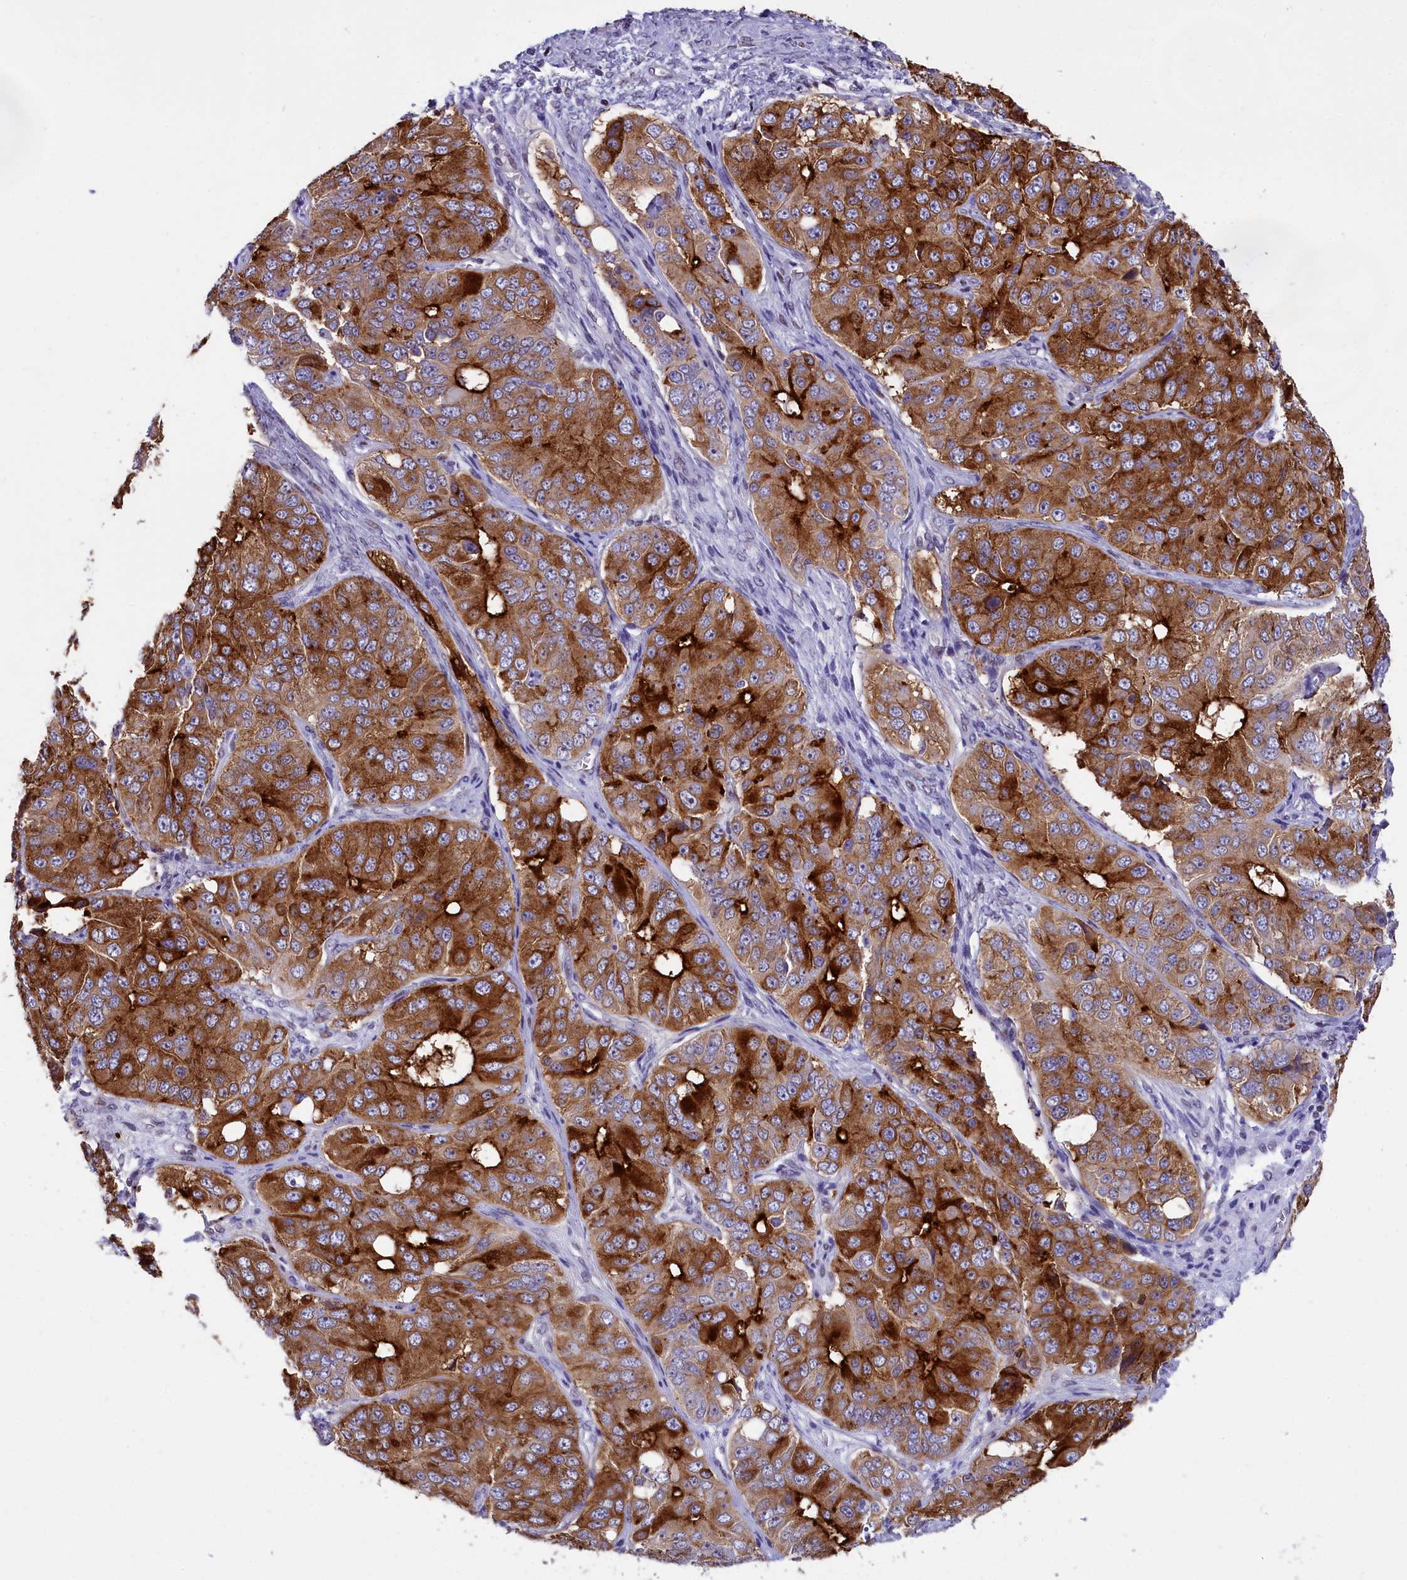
{"staining": {"intensity": "strong", "quantity": ">75%", "location": "cytoplasmic/membranous"}, "tissue": "ovarian cancer", "cell_type": "Tumor cells", "image_type": "cancer", "snomed": [{"axis": "morphology", "description": "Carcinoma, endometroid"}, {"axis": "topography", "description": "Ovary"}], "caption": "Immunohistochemistry of human ovarian cancer (endometroid carcinoma) exhibits high levels of strong cytoplasmic/membranous staining in about >75% of tumor cells.", "gene": "SPIRE2", "patient": {"sex": "female", "age": 51}}